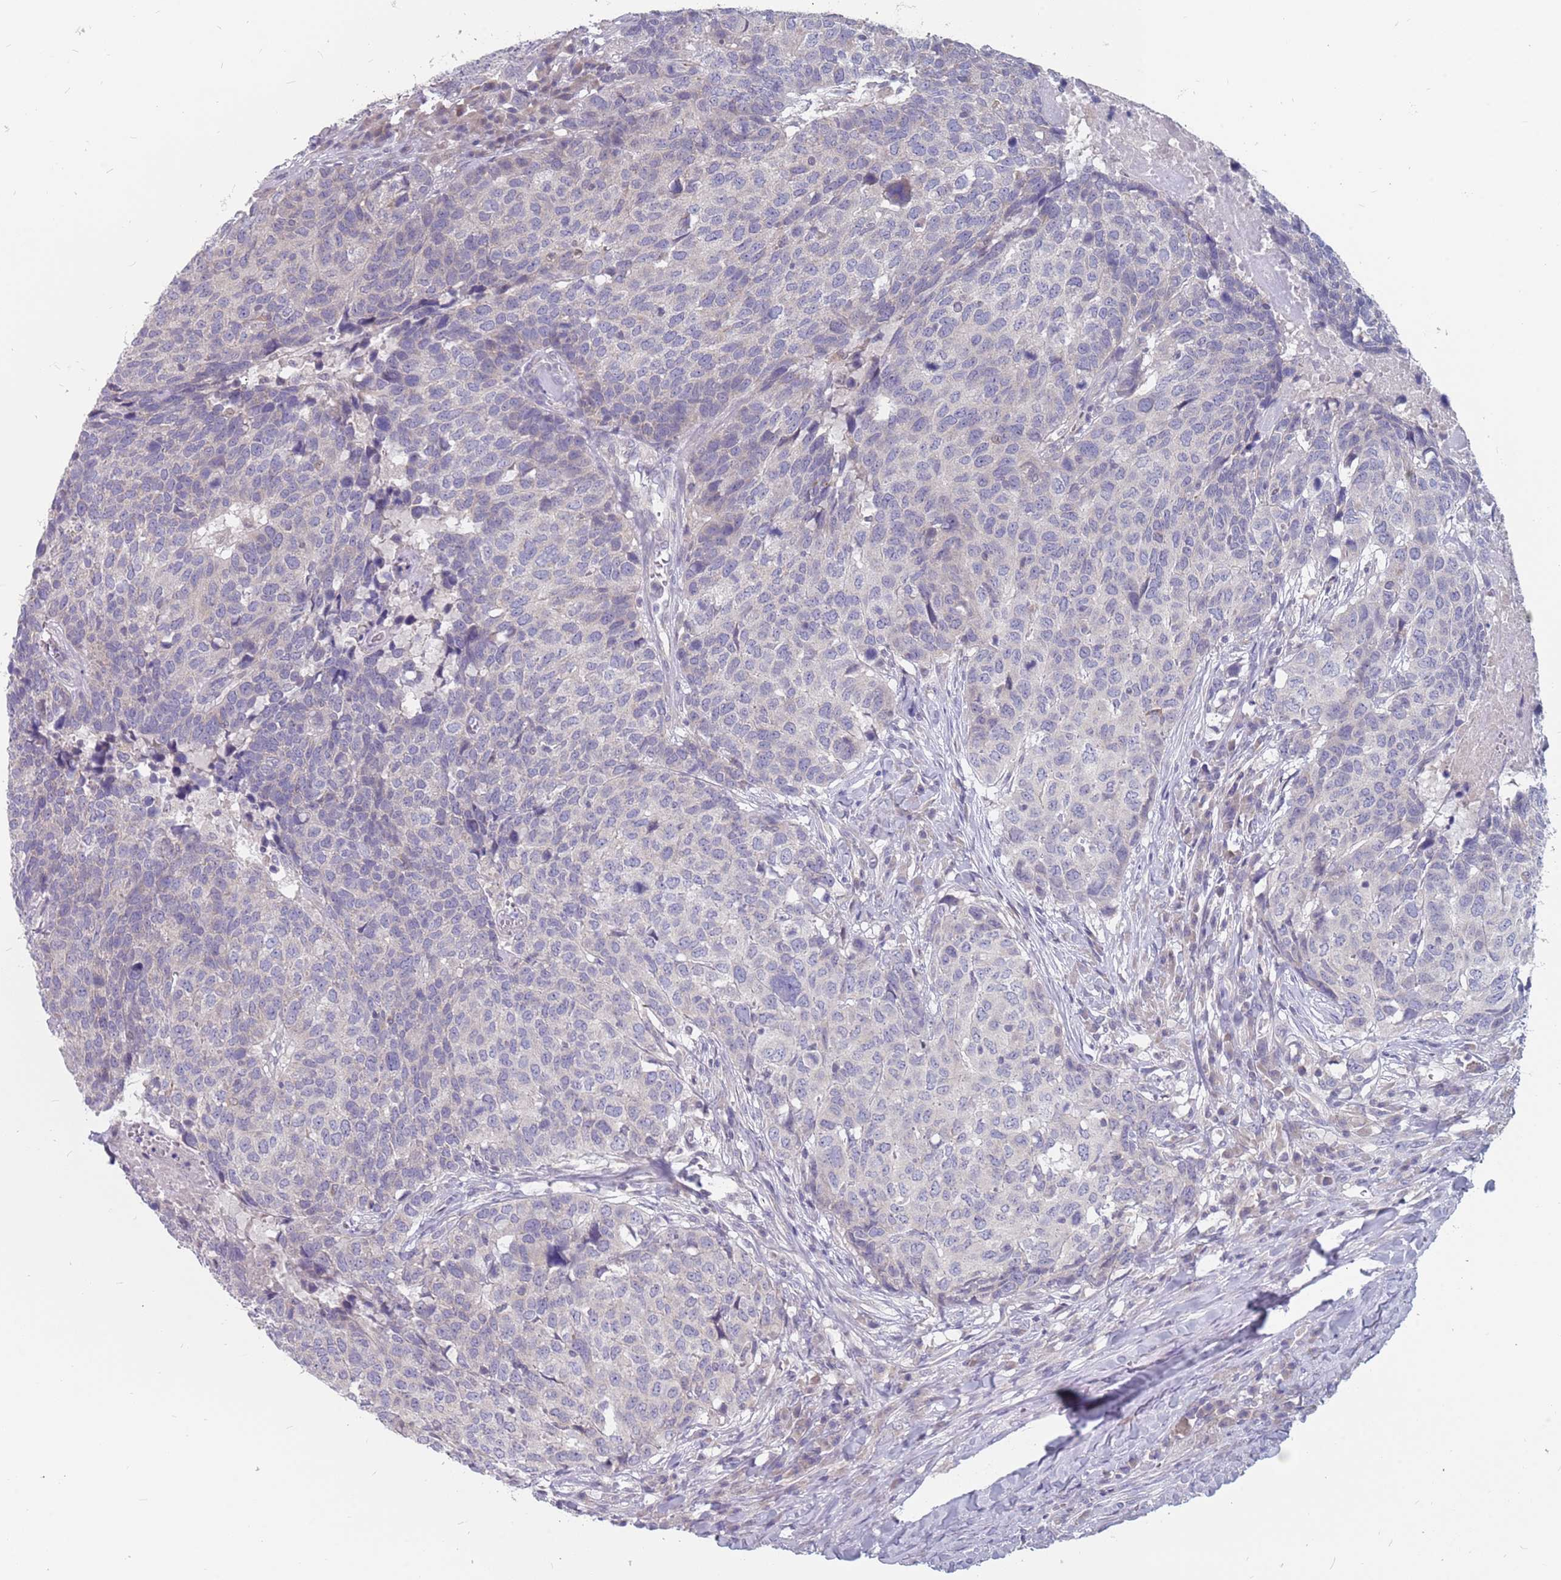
{"staining": {"intensity": "negative", "quantity": "none", "location": "none"}, "tissue": "head and neck cancer", "cell_type": "Tumor cells", "image_type": "cancer", "snomed": [{"axis": "morphology", "description": "Normal tissue, NOS"}, {"axis": "morphology", "description": "Squamous cell carcinoma, NOS"}, {"axis": "topography", "description": "Skeletal muscle"}, {"axis": "topography", "description": "Vascular tissue"}, {"axis": "topography", "description": "Peripheral nerve tissue"}, {"axis": "topography", "description": "Head-Neck"}], "caption": "The image shows no staining of tumor cells in squamous cell carcinoma (head and neck).", "gene": "CMTR2", "patient": {"sex": "male", "age": 66}}